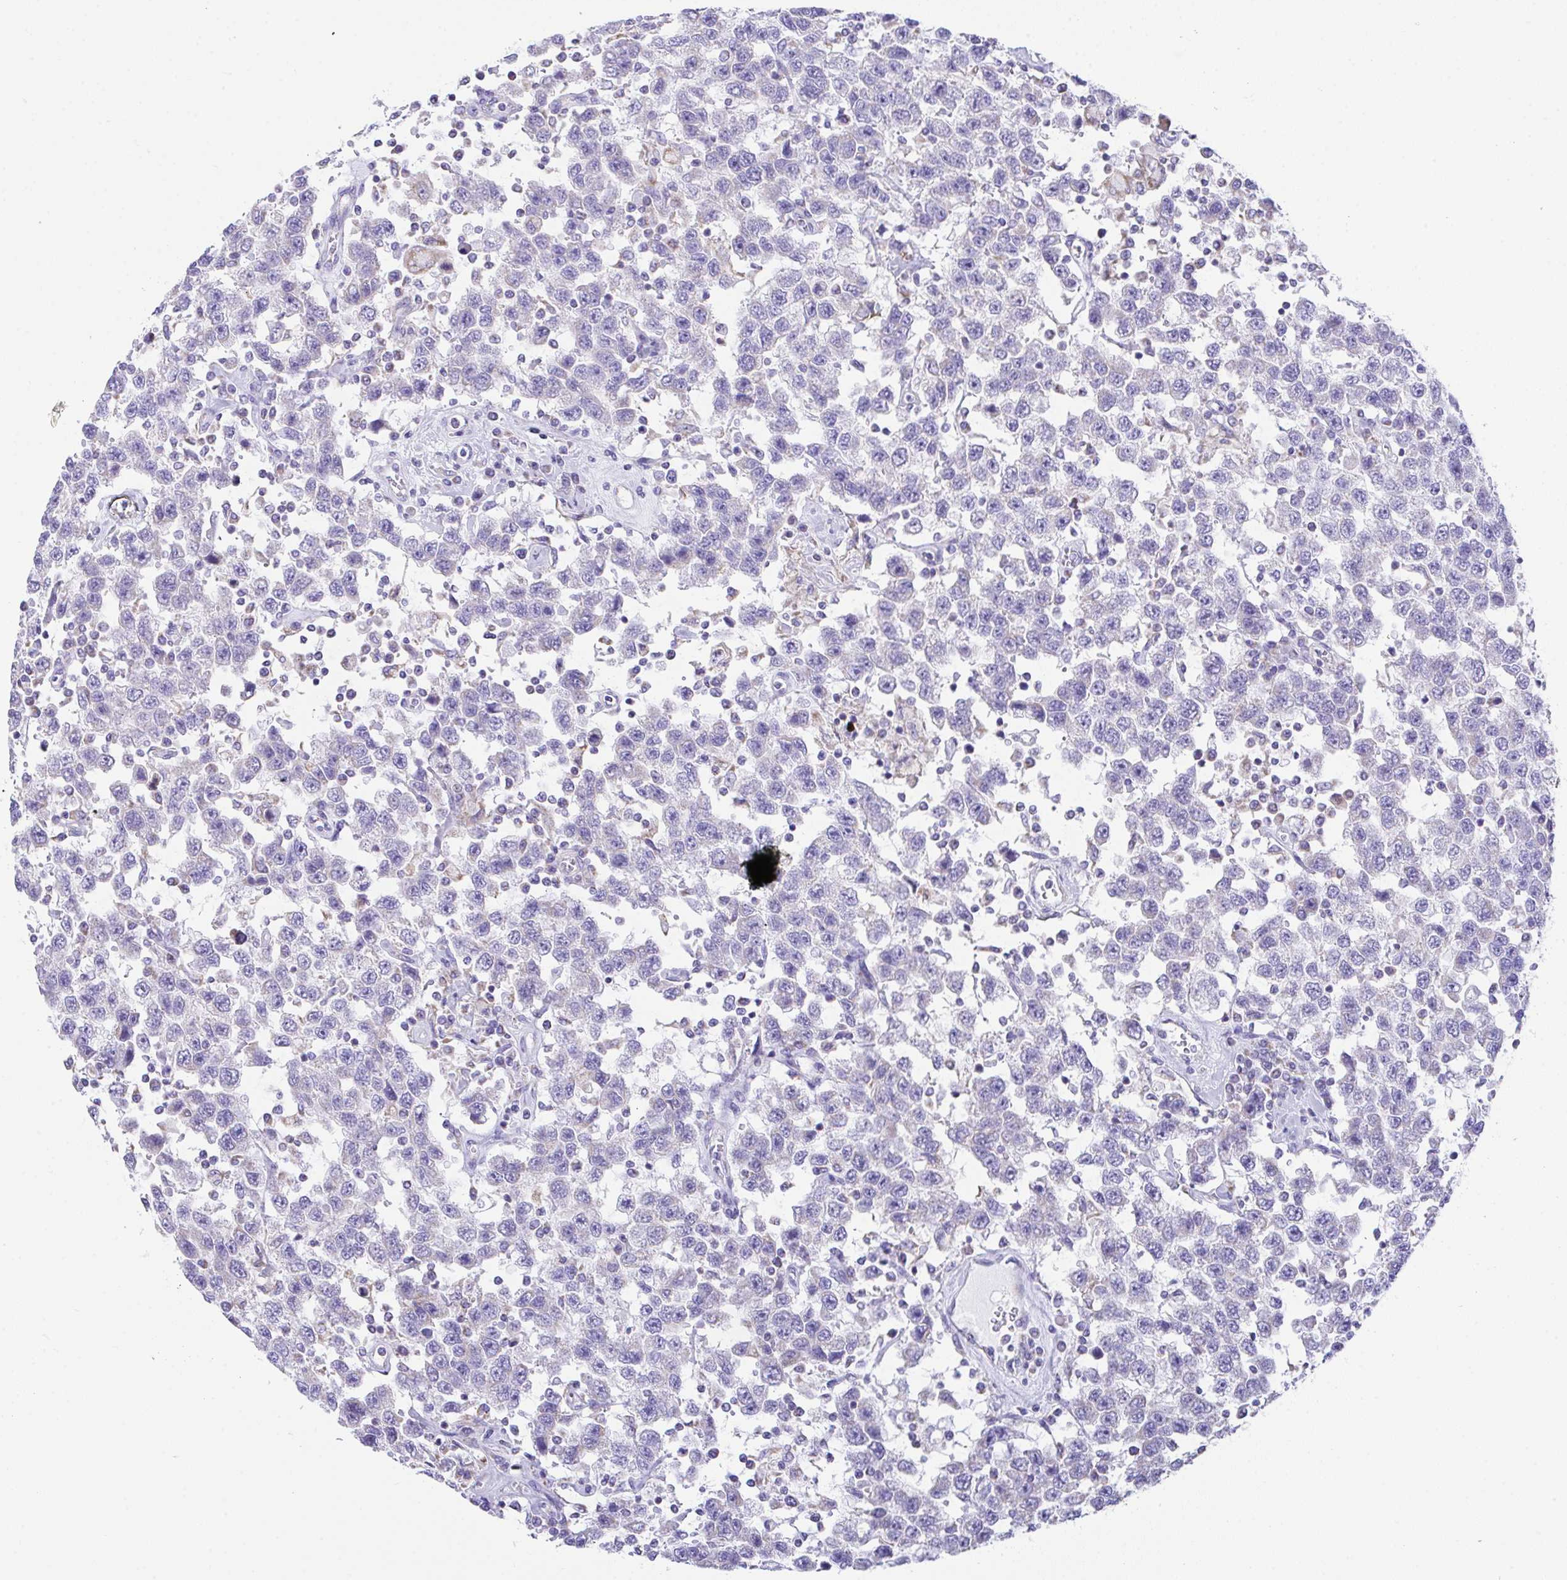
{"staining": {"intensity": "negative", "quantity": "none", "location": "none"}, "tissue": "testis cancer", "cell_type": "Tumor cells", "image_type": "cancer", "snomed": [{"axis": "morphology", "description": "Seminoma, NOS"}, {"axis": "topography", "description": "Testis"}], "caption": "A high-resolution histopathology image shows immunohistochemistry staining of seminoma (testis), which demonstrates no significant positivity in tumor cells.", "gene": "NLRP8", "patient": {"sex": "male", "age": 41}}